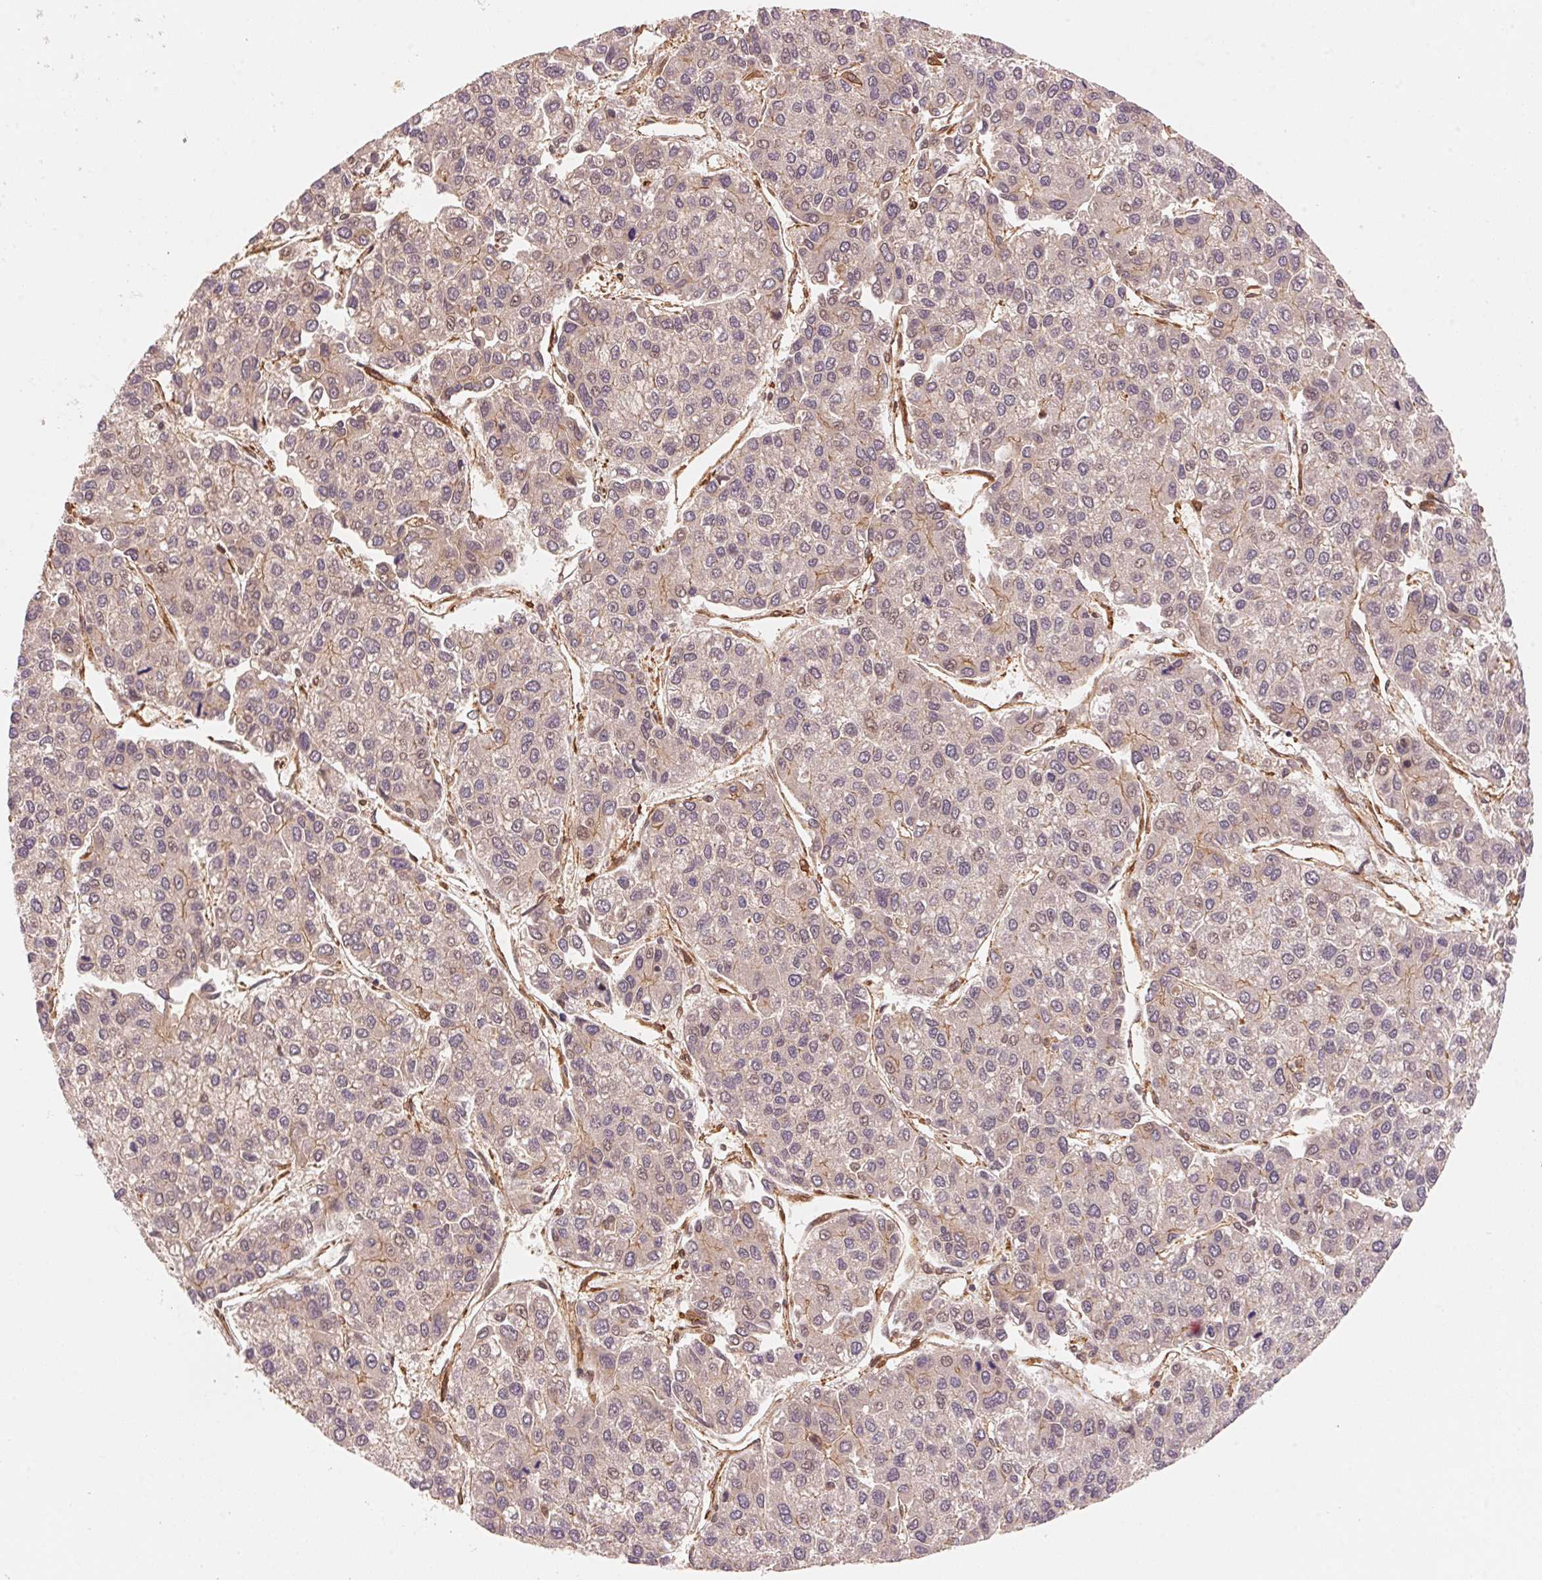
{"staining": {"intensity": "negative", "quantity": "none", "location": "none"}, "tissue": "liver cancer", "cell_type": "Tumor cells", "image_type": "cancer", "snomed": [{"axis": "morphology", "description": "Carcinoma, Hepatocellular, NOS"}, {"axis": "topography", "description": "Liver"}], "caption": "The histopathology image demonstrates no significant positivity in tumor cells of liver hepatocellular carcinoma. (DAB (3,3'-diaminobenzidine) immunohistochemistry, high magnification).", "gene": "TNIP2", "patient": {"sex": "female", "age": 66}}